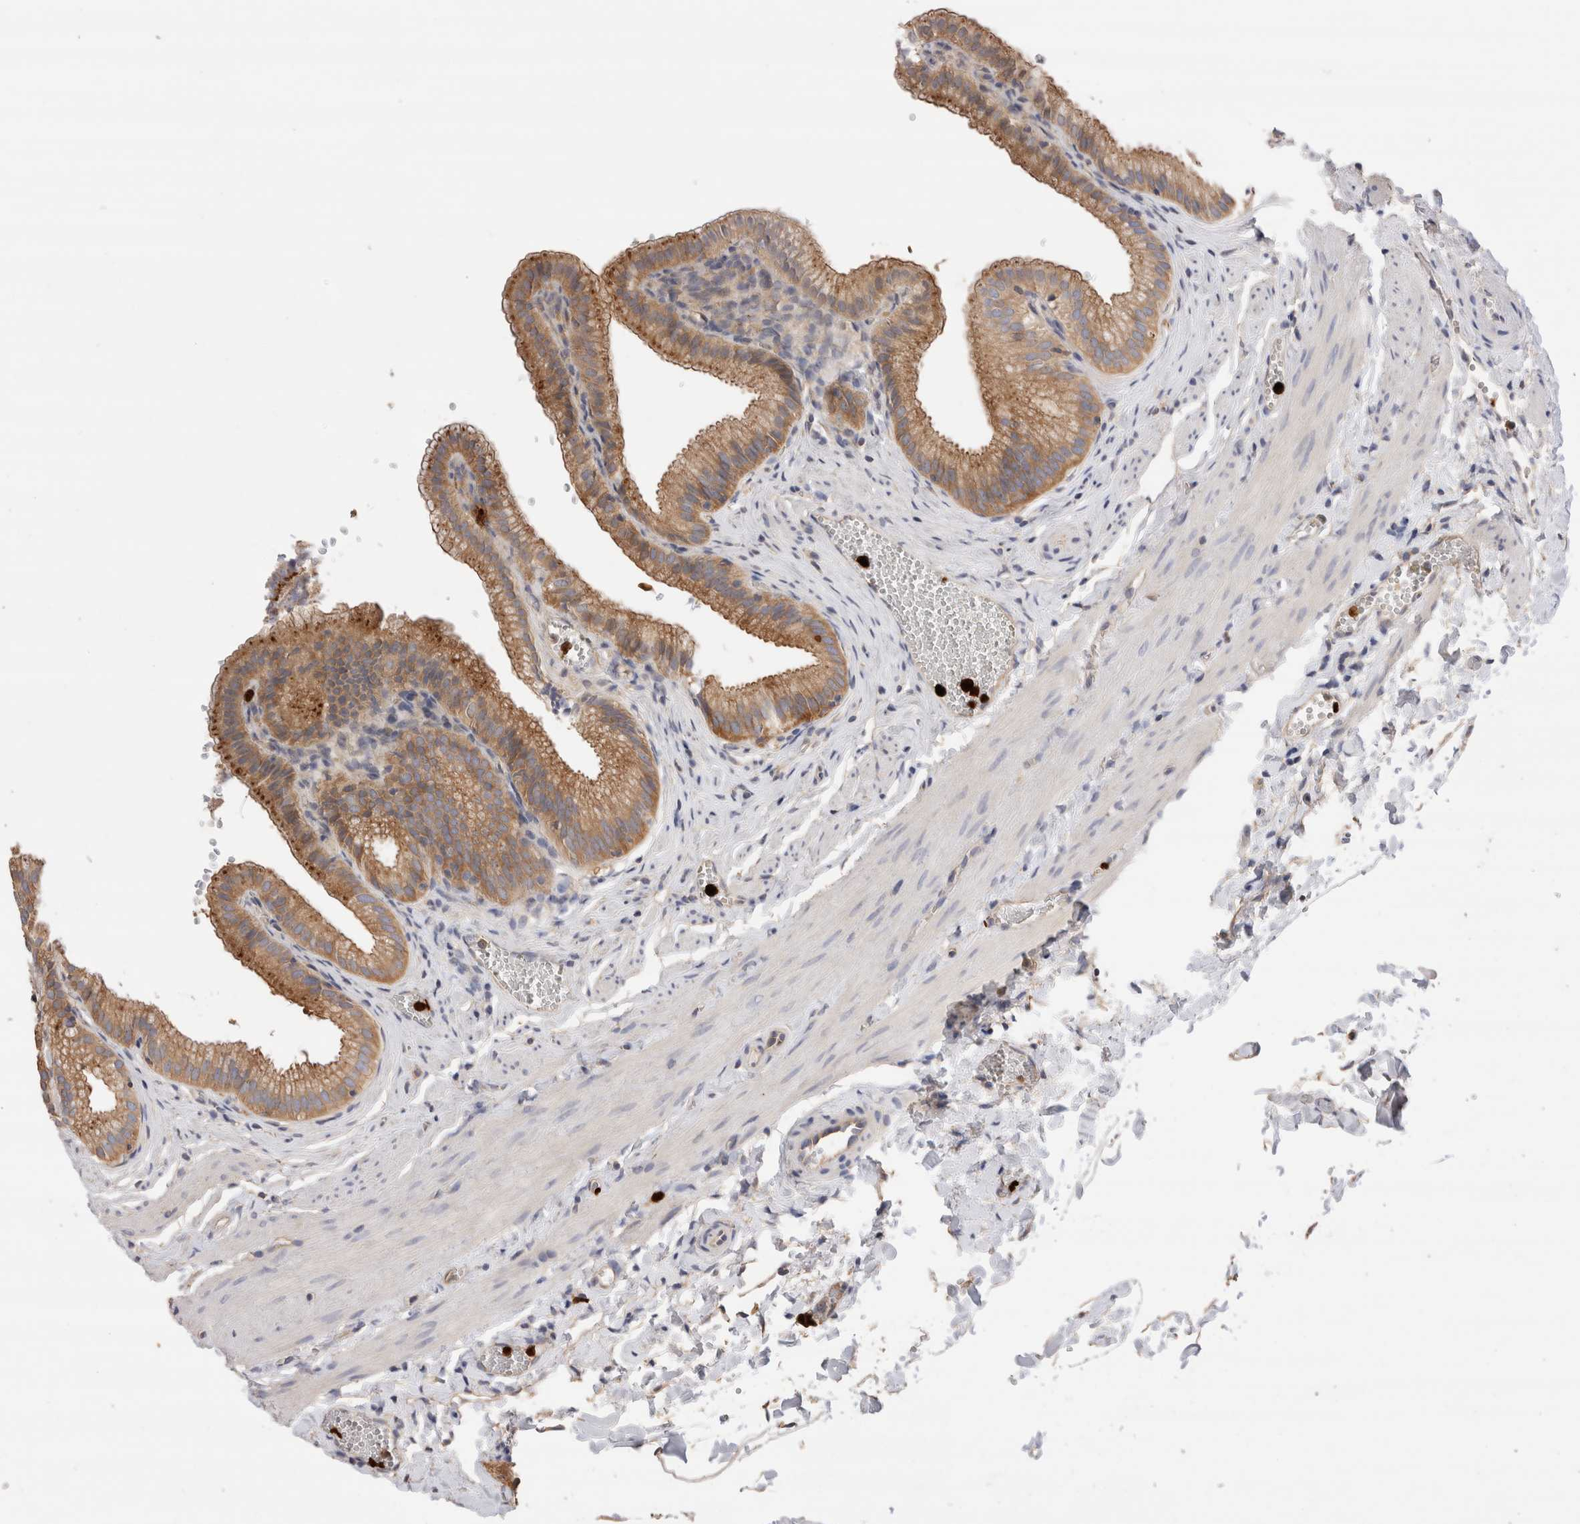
{"staining": {"intensity": "moderate", "quantity": ">75%", "location": "cytoplasmic/membranous"}, "tissue": "gallbladder", "cell_type": "Glandular cells", "image_type": "normal", "snomed": [{"axis": "morphology", "description": "Normal tissue, NOS"}, {"axis": "topography", "description": "Gallbladder"}], "caption": "IHC (DAB) staining of benign human gallbladder demonstrates moderate cytoplasmic/membranous protein staining in about >75% of glandular cells.", "gene": "NXT2", "patient": {"sex": "male", "age": 38}}